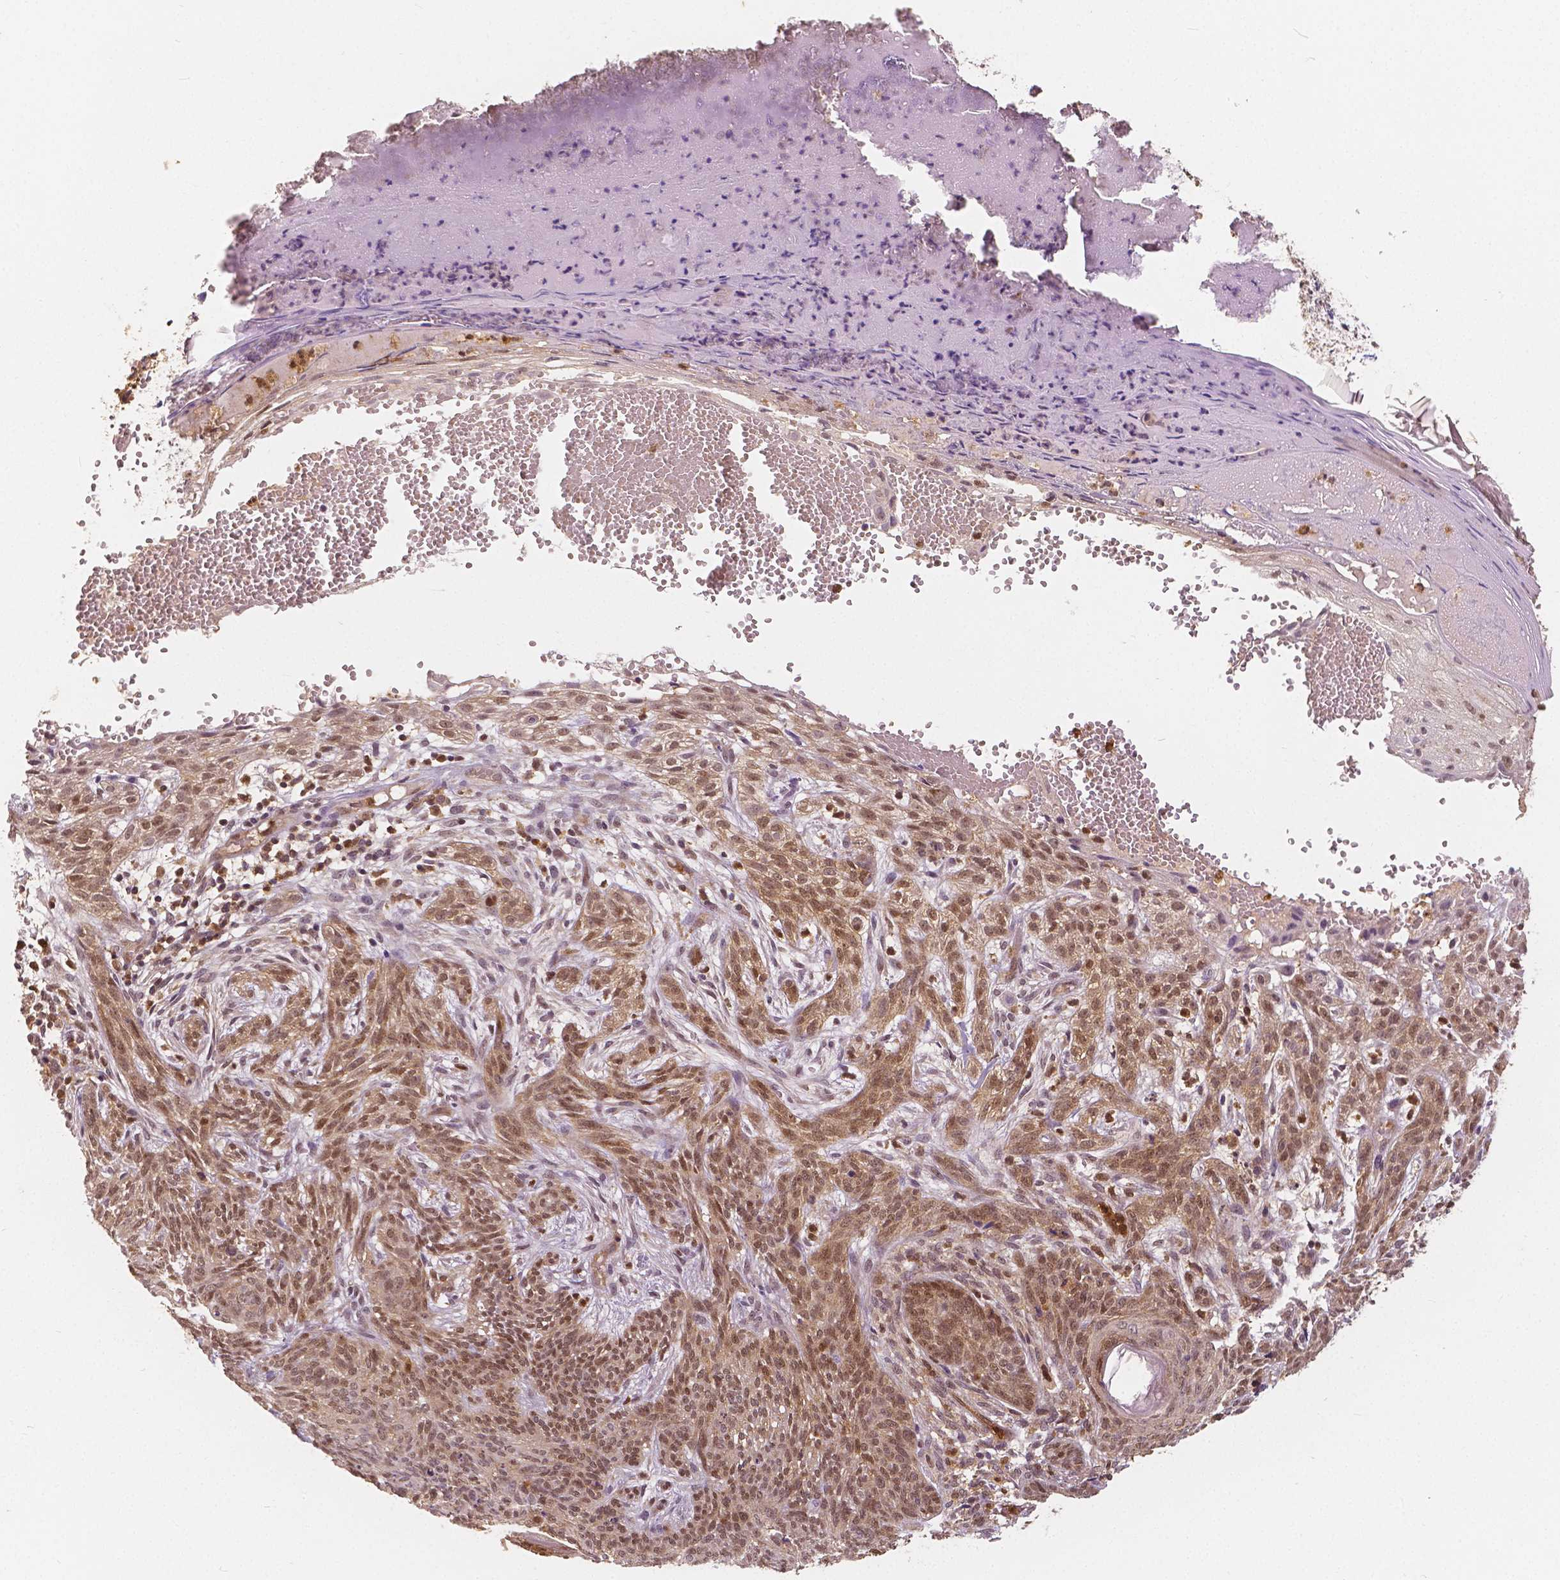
{"staining": {"intensity": "moderate", "quantity": ">75%", "location": "cytoplasmic/membranous,nuclear"}, "tissue": "skin cancer", "cell_type": "Tumor cells", "image_type": "cancer", "snomed": [{"axis": "morphology", "description": "Basal cell carcinoma"}, {"axis": "topography", "description": "Skin"}], "caption": "Human skin cancer stained for a protein (brown) reveals moderate cytoplasmic/membranous and nuclear positive positivity in about >75% of tumor cells.", "gene": "NAPRT", "patient": {"sex": "male", "age": 84}}